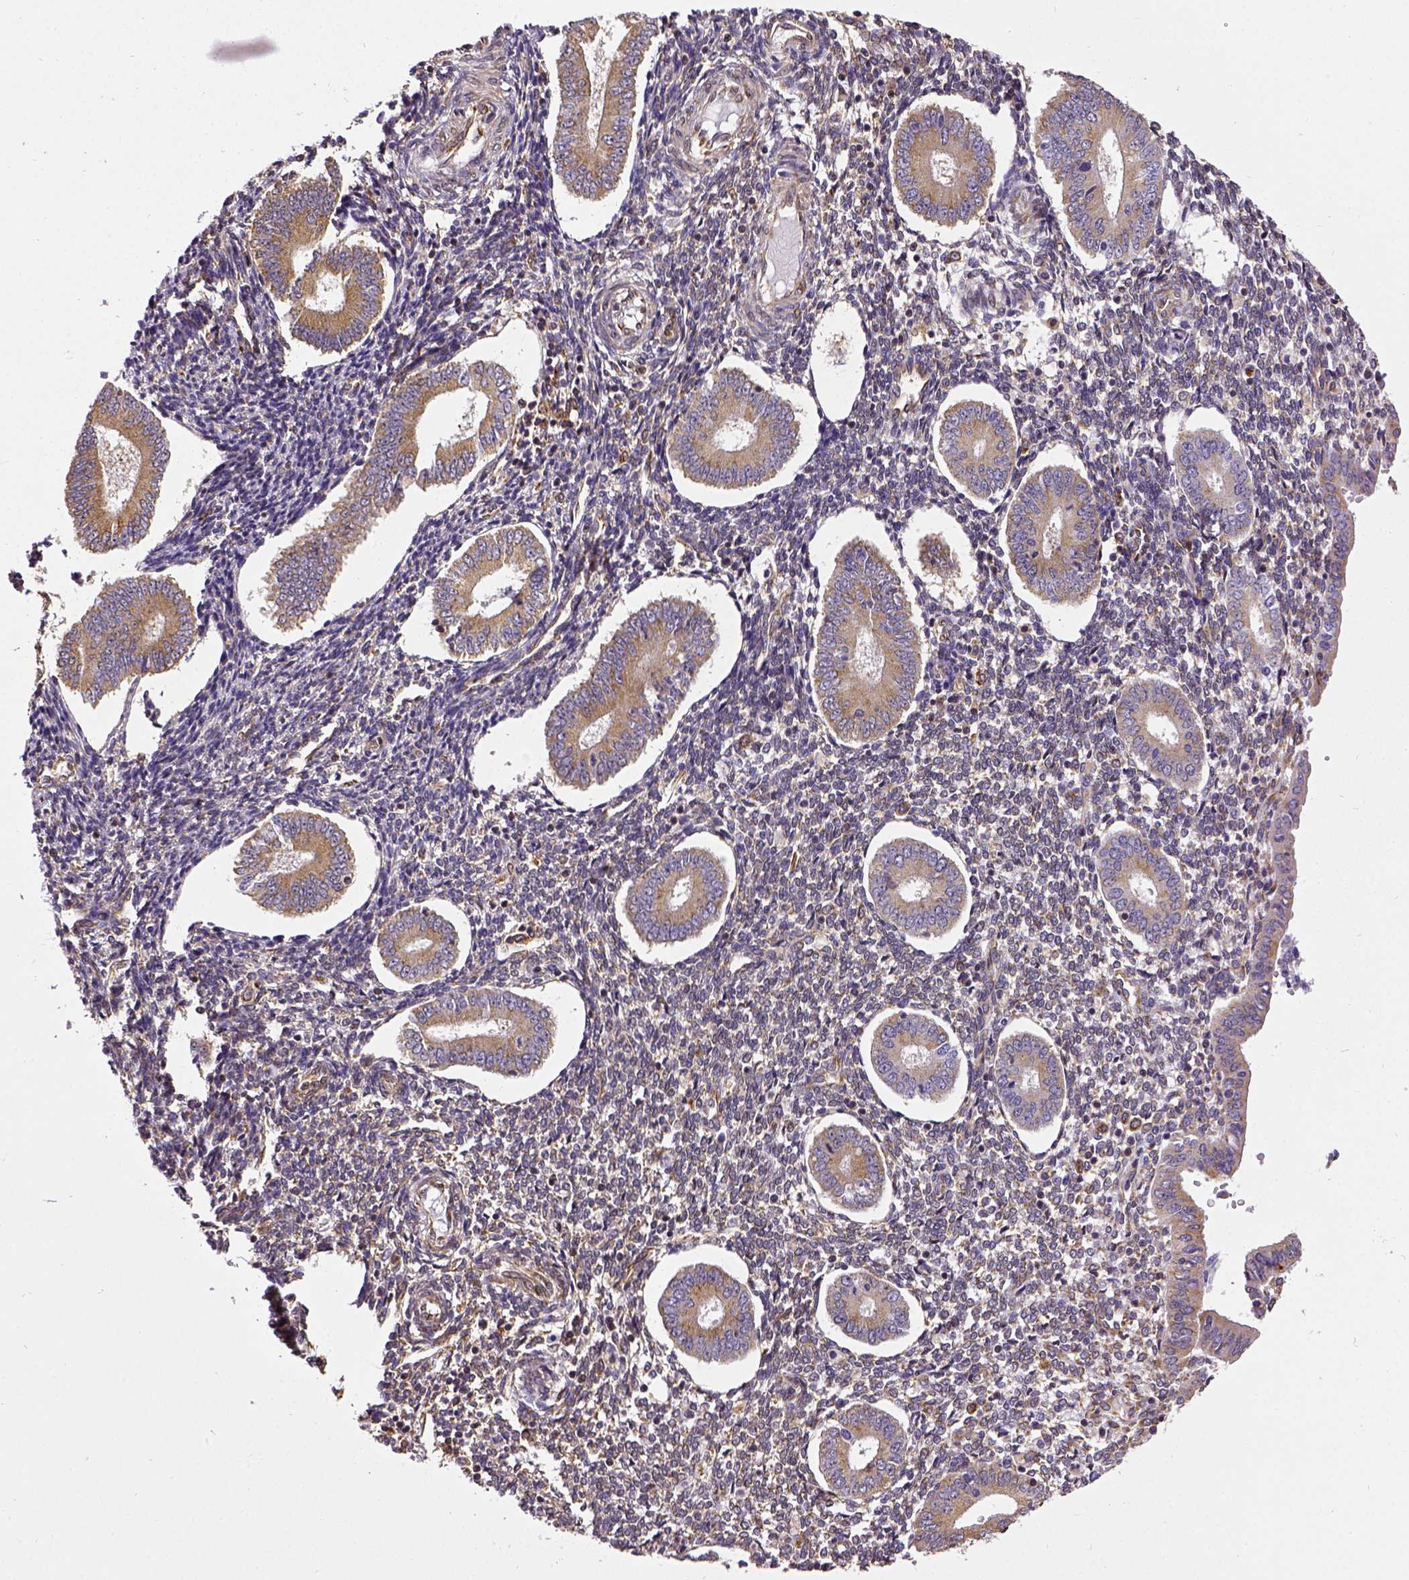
{"staining": {"intensity": "moderate", "quantity": ">75%", "location": "cytoplasmic/membranous"}, "tissue": "endometrium", "cell_type": "Cells in endometrial stroma", "image_type": "normal", "snomed": [{"axis": "morphology", "description": "Normal tissue, NOS"}, {"axis": "topography", "description": "Endometrium"}], "caption": "Moderate cytoplasmic/membranous staining for a protein is seen in about >75% of cells in endometrial stroma of unremarkable endometrium using immunohistochemistry (IHC).", "gene": "MTDH", "patient": {"sex": "female", "age": 40}}